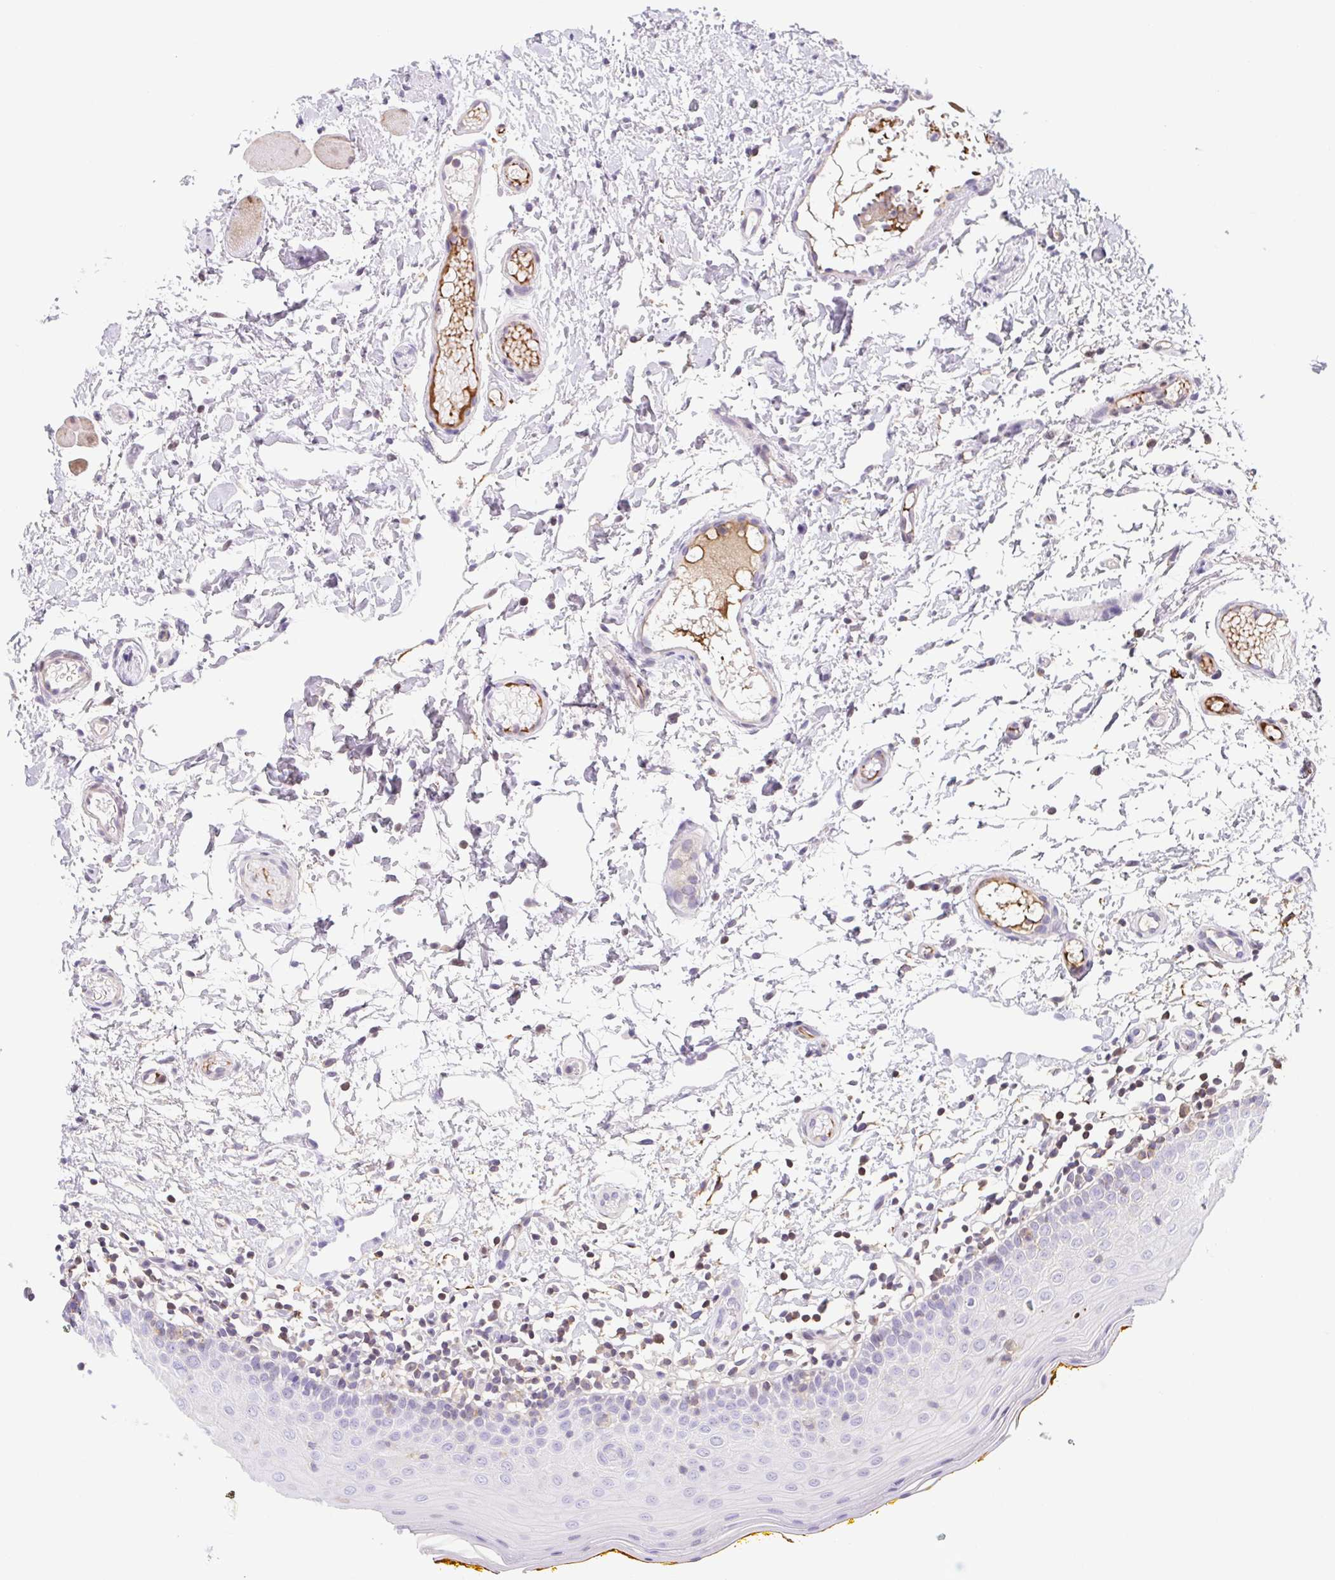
{"staining": {"intensity": "weak", "quantity": "<25%", "location": "cytoplasmic/membranous"}, "tissue": "oral mucosa", "cell_type": "Squamous epithelial cells", "image_type": "normal", "snomed": [{"axis": "morphology", "description": "Normal tissue, NOS"}, {"axis": "topography", "description": "Oral tissue"}, {"axis": "topography", "description": "Tounge, NOS"}], "caption": "DAB (3,3'-diaminobenzidine) immunohistochemical staining of normal human oral mucosa reveals no significant positivity in squamous epithelial cells.", "gene": "TPRG1", "patient": {"sex": "female", "age": 58}}